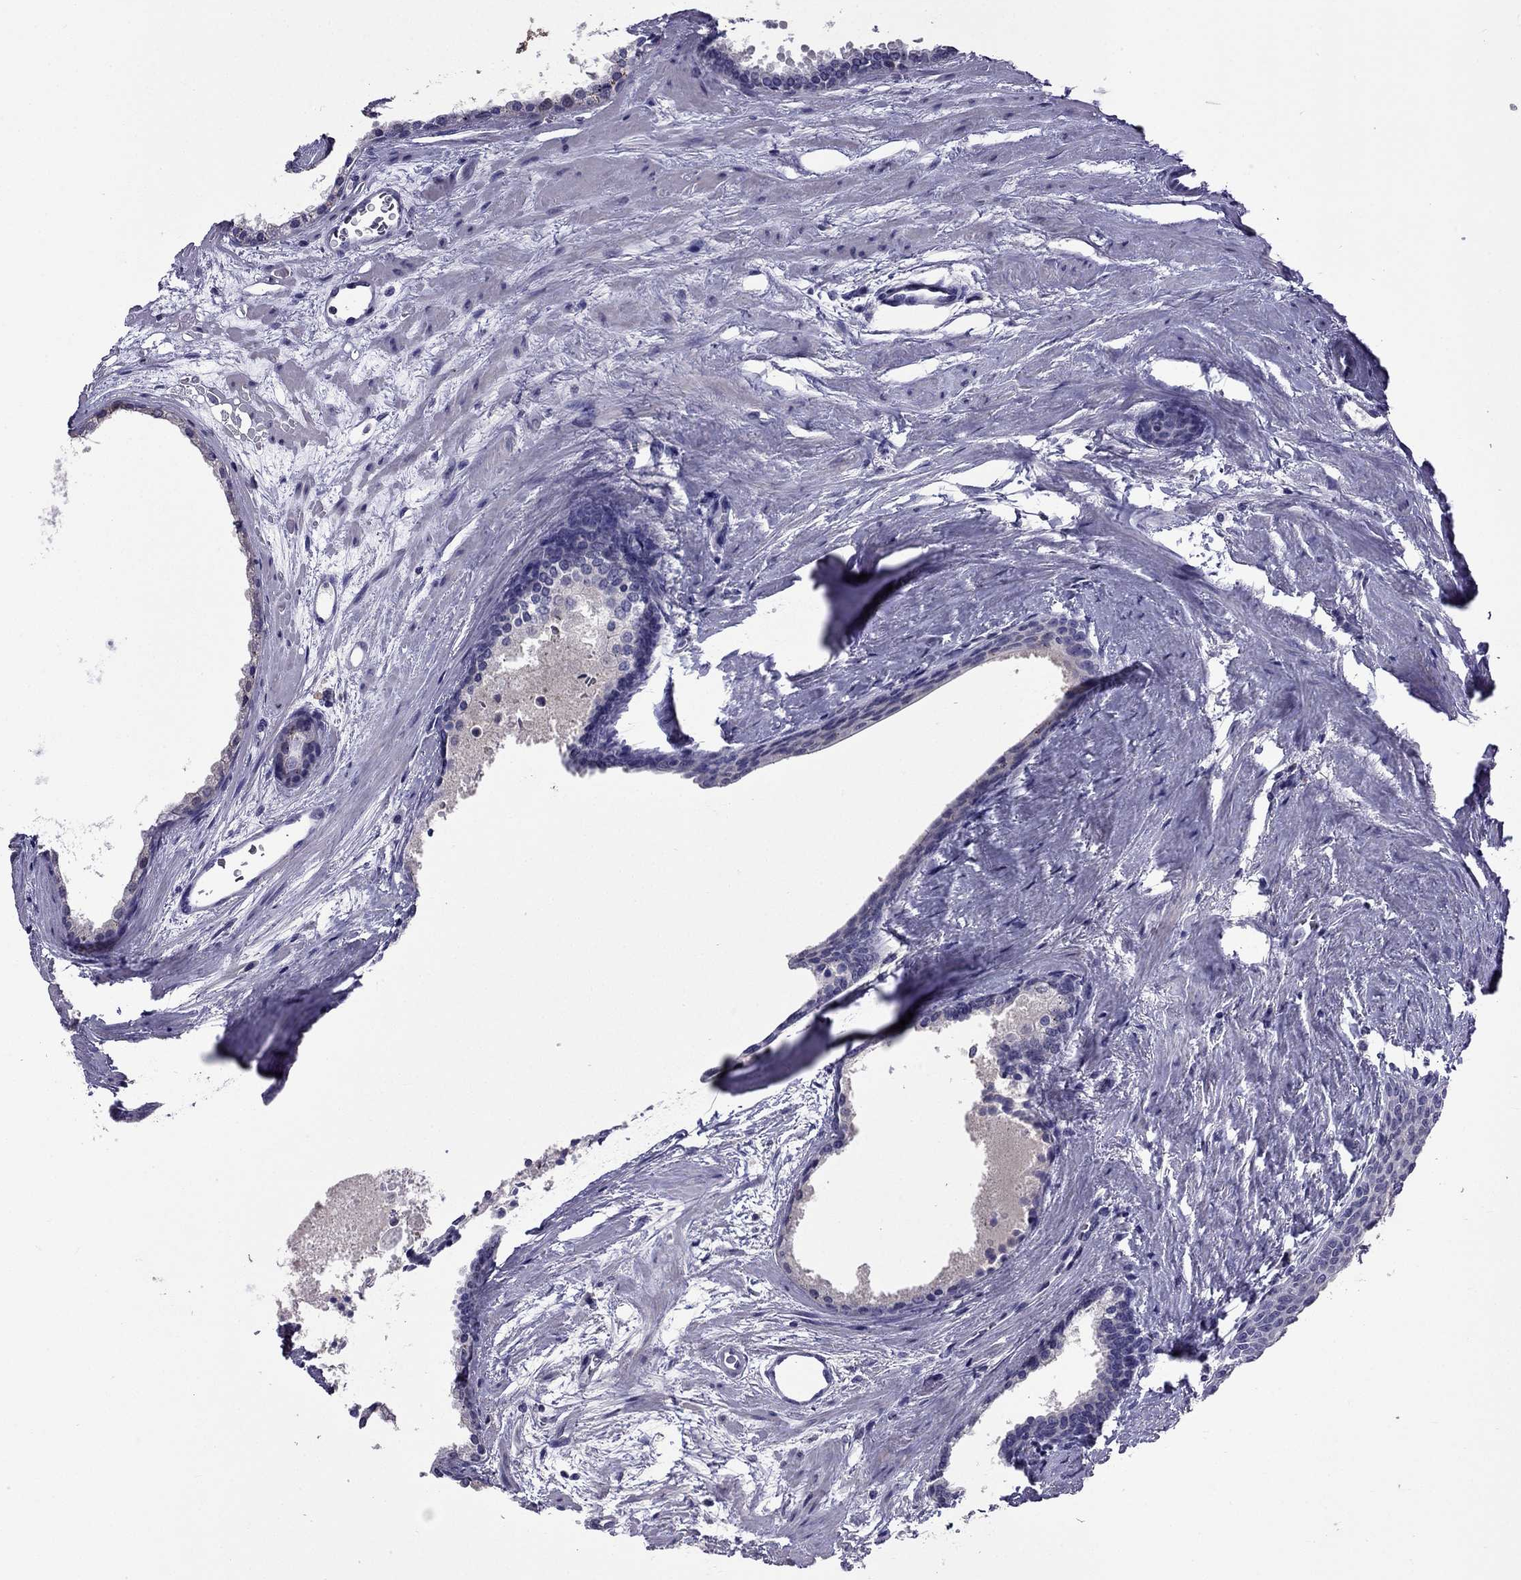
{"staining": {"intensity": "negative", "quantity": "none", "location": "none"}, "tissue": "prostate cancer", "cell_type": "Tumor cells", "image_type": "cancer", "snomed": [{"axis": "morphology", "description": "Adenocarcinoma, Low grade"}, {"axis": "topography", "description": "Prostate"}], "caption": "Immunohistochemical staining of human low-grade adenocarcinoma (prostate) demonstrates no significant expression in tumor cells. The staining is performed using DAB (3,3'-diaminobenzidine) brown chromogen with nuclei counter-stained in using hematoxylin.", "gene": "AQP9", "patient": {"sex": "male", "age": 56}}